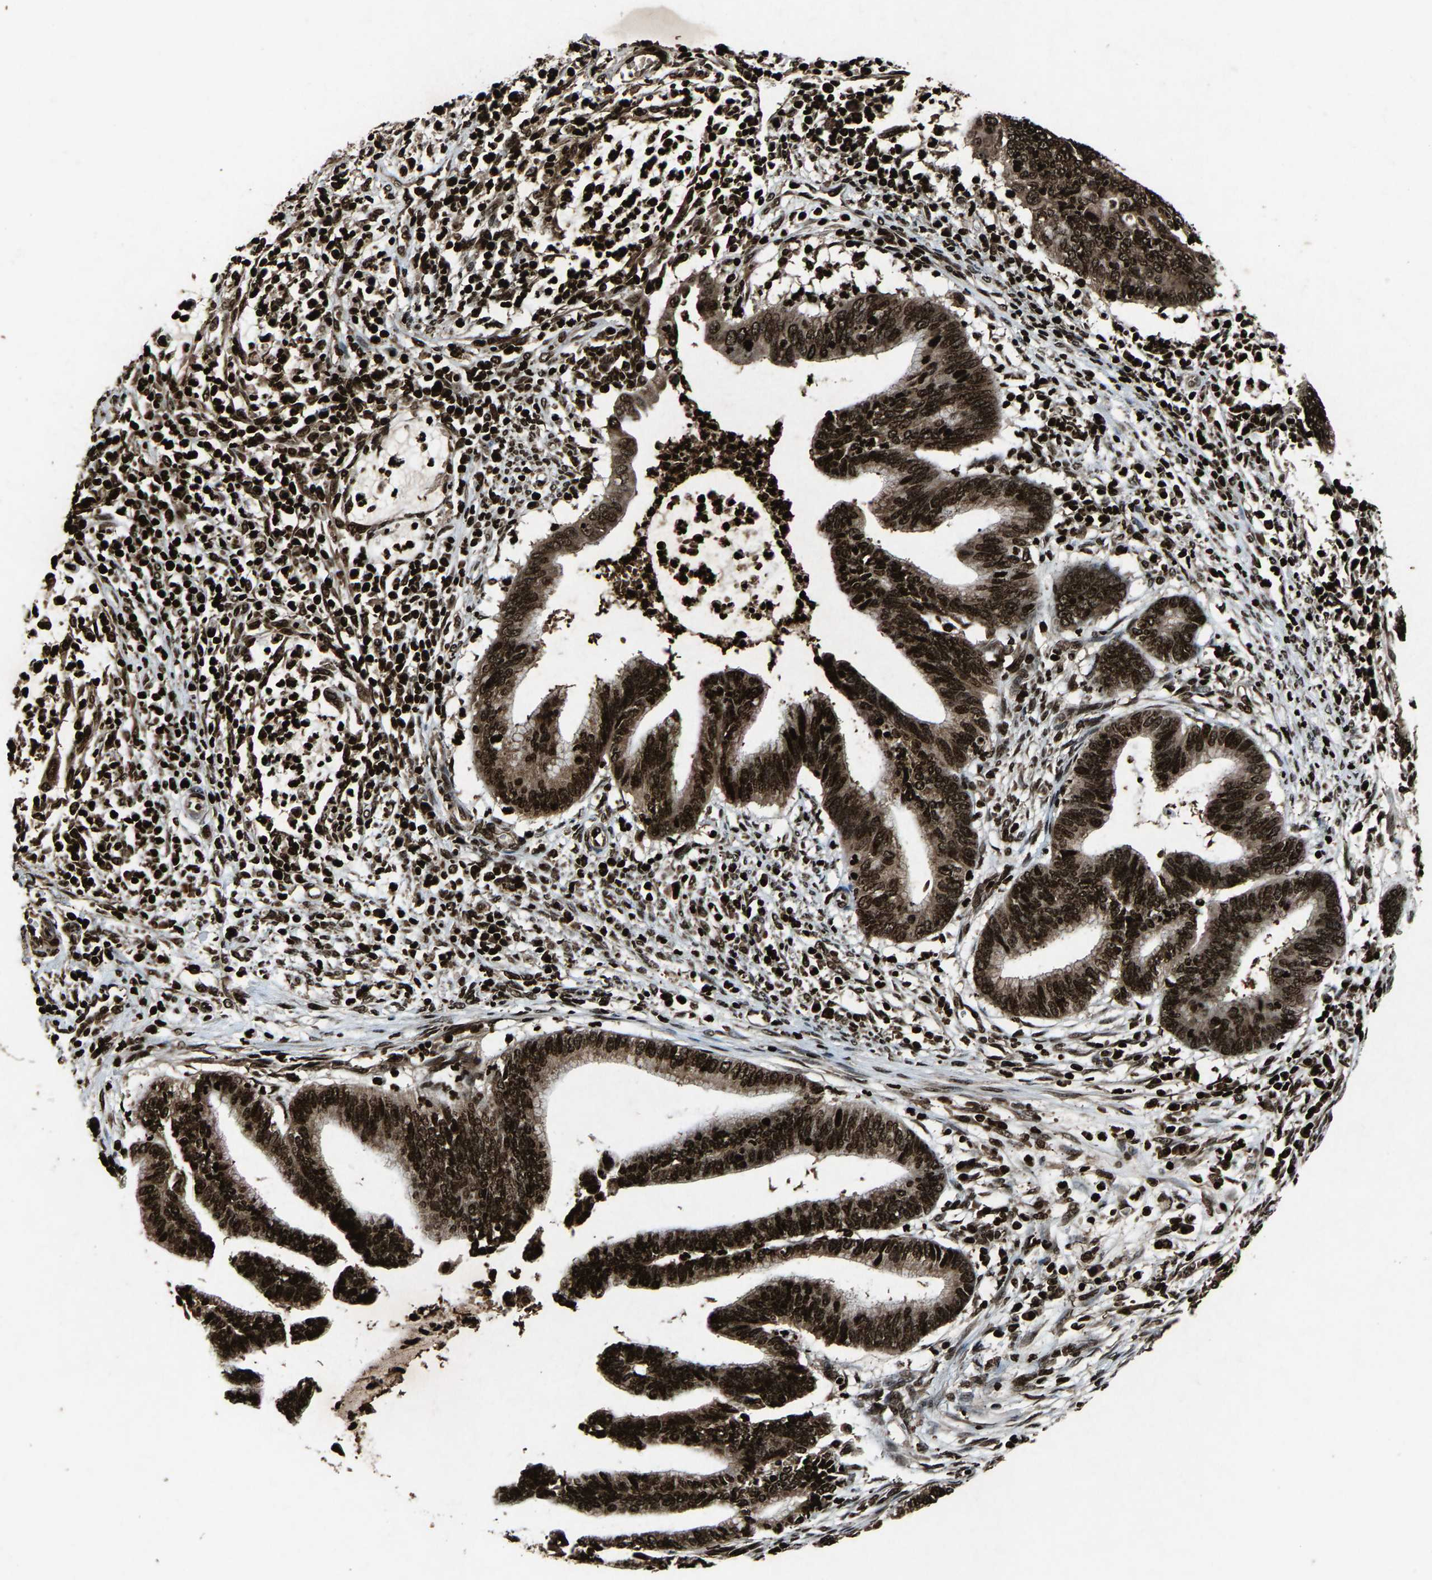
{"staining": {"intensity": "strong", "quantity": ">75%", "location": "nuclear"}, "tissue": "cervical cancer", "cell_type": "Tumor cells", "image_type": "cancer", "snomed": [{"axis": "morphology", "description": "Adenocarcinoma, NOS"}, {"axis": "topography", "description": "Cervix"}], "caption": "Cervical cancer was stained to show a protein in brown. There is high levels of strong nuclear expression in approximately >75% of tumor cells.", "gene": "H4C1", "patient": {"sex": "female", "age": 36}}